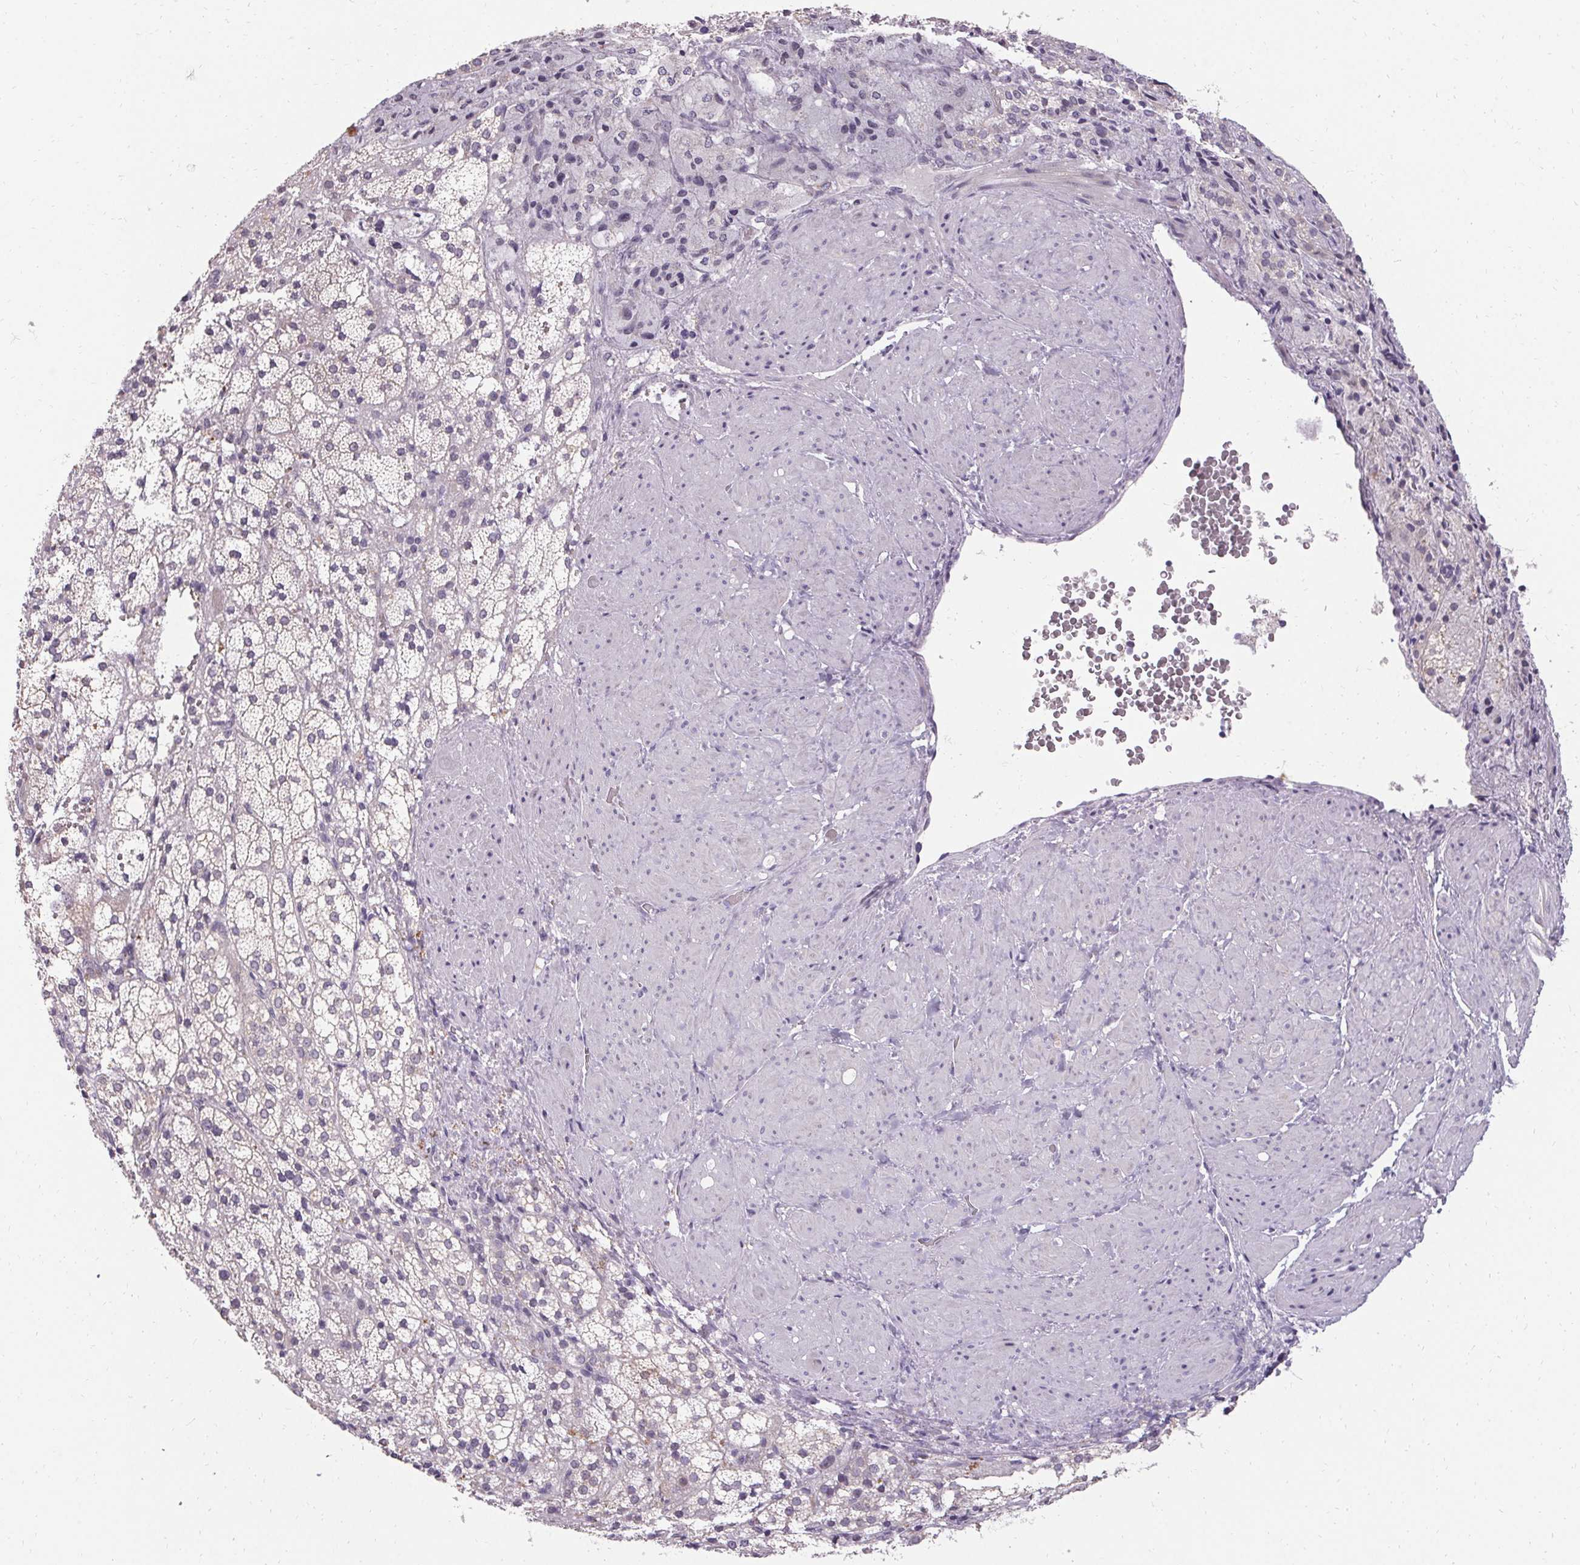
{"staining": {"intensity": "moderate", "quantity": "<25%", "location": "cytoplasmic/membranous"}, "tissue": "adrenal gland", "cell_type": "Glandular cells", "image_type": "normal", "snomed": [{"axis": "morphology", "description": "Normal tissue, NOS"}, {"axis": "topography", "description": "Adrenal gland"}], "caption": "Immunohistochemical staining of unremarkable human adrenal gland reveals <25% levels of moderate cytoplasmic/membranous protein expression in about <25% of glandular cells.", "gene": "HSD17B3", "patient": {"sex": "male", "age": 53}}